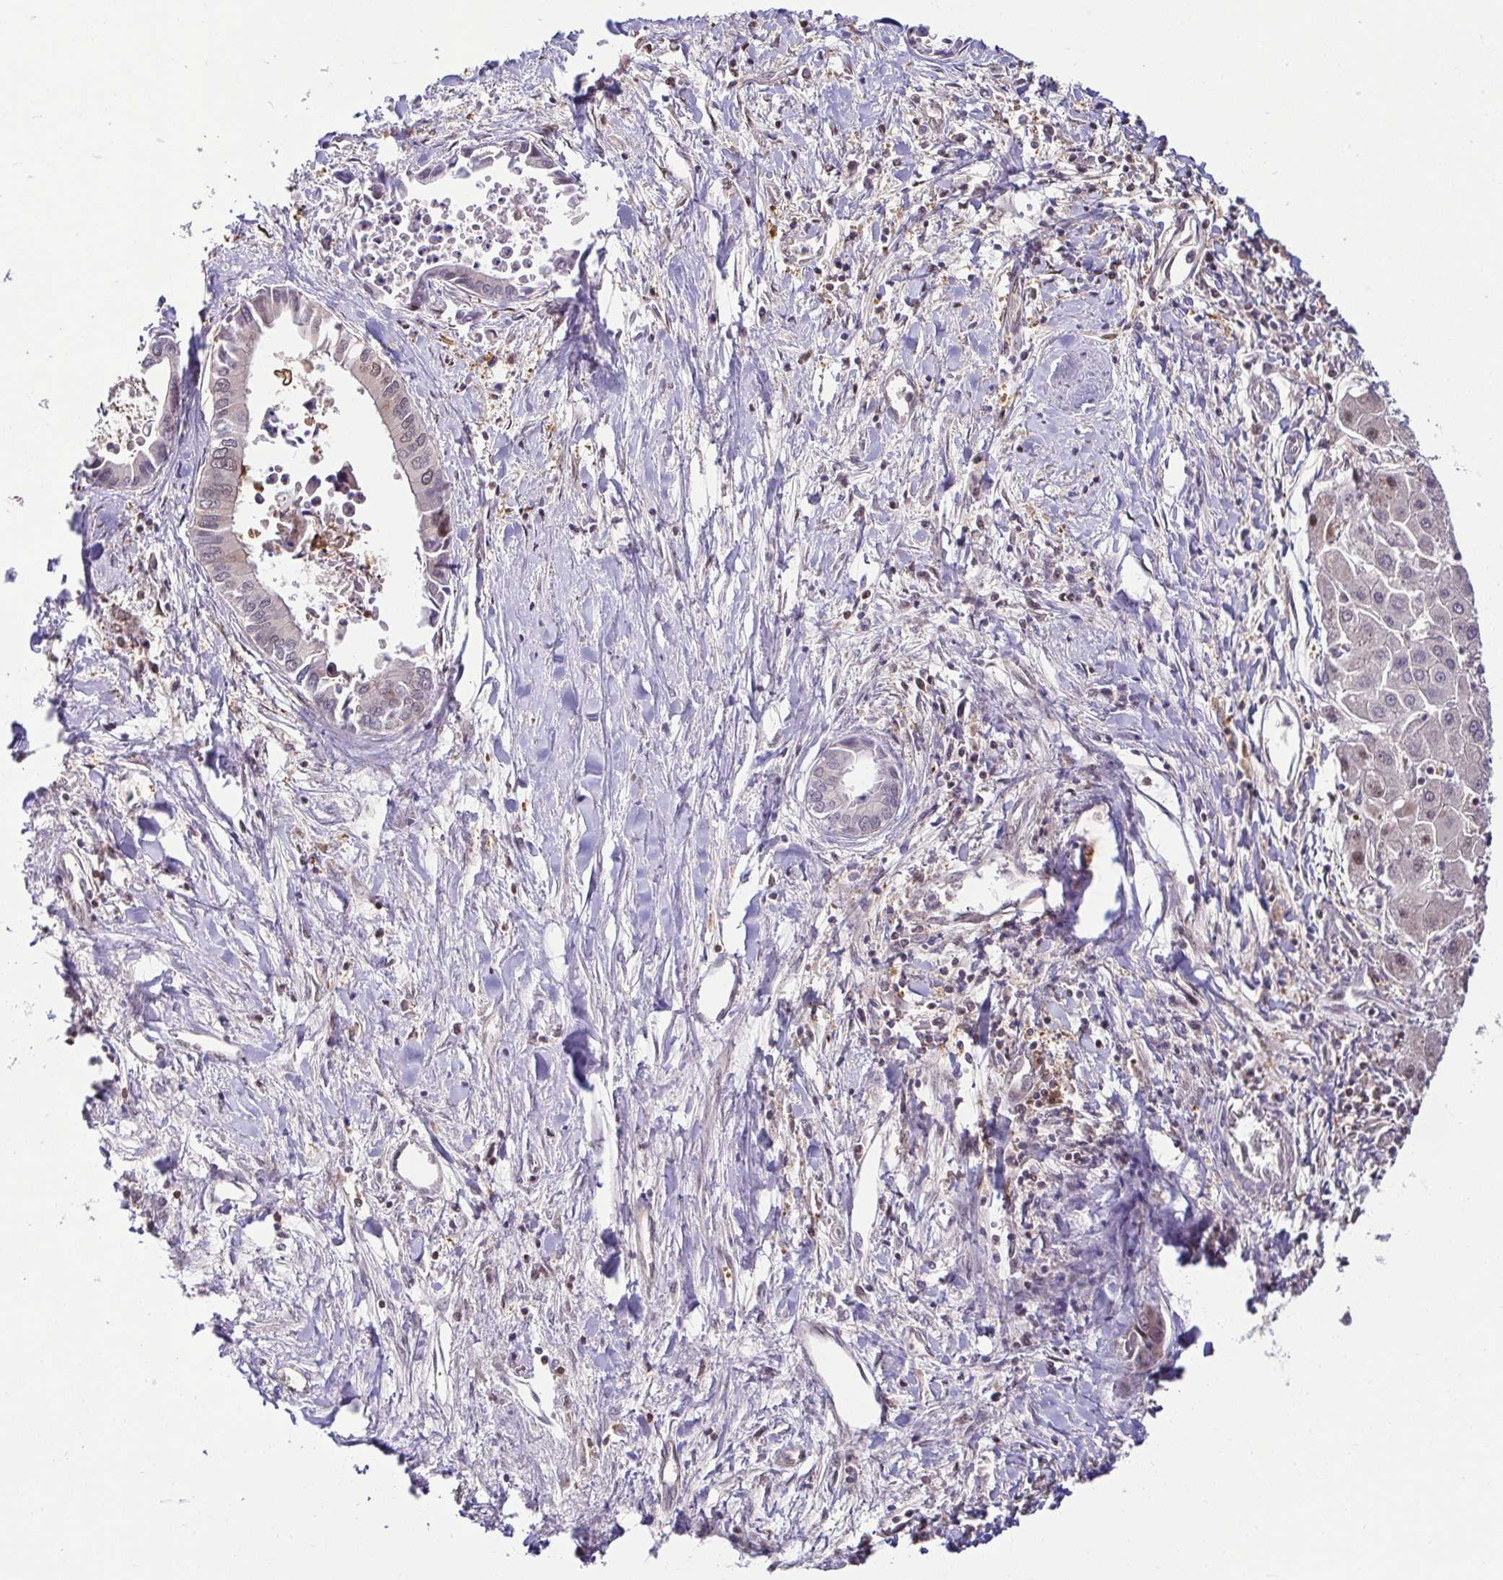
{"staining": {"intensity": "weak", "quantity": "<25%", "location": "nuclear"}, "tissue": "liver cancer", "cell_type": "Tumor cells", "image_type": "cancer", "snomed": [{"axis": "morphology", "description": "Cholangiocarcinoma"}, {"axis": "topography", "description": "Liver"}], "caption": "Tumor cells are negative for protein expression in human liver cholangiocarcinoma.", "gene": "PSMB9", "patient": {"sex": "male", "age": 66}}